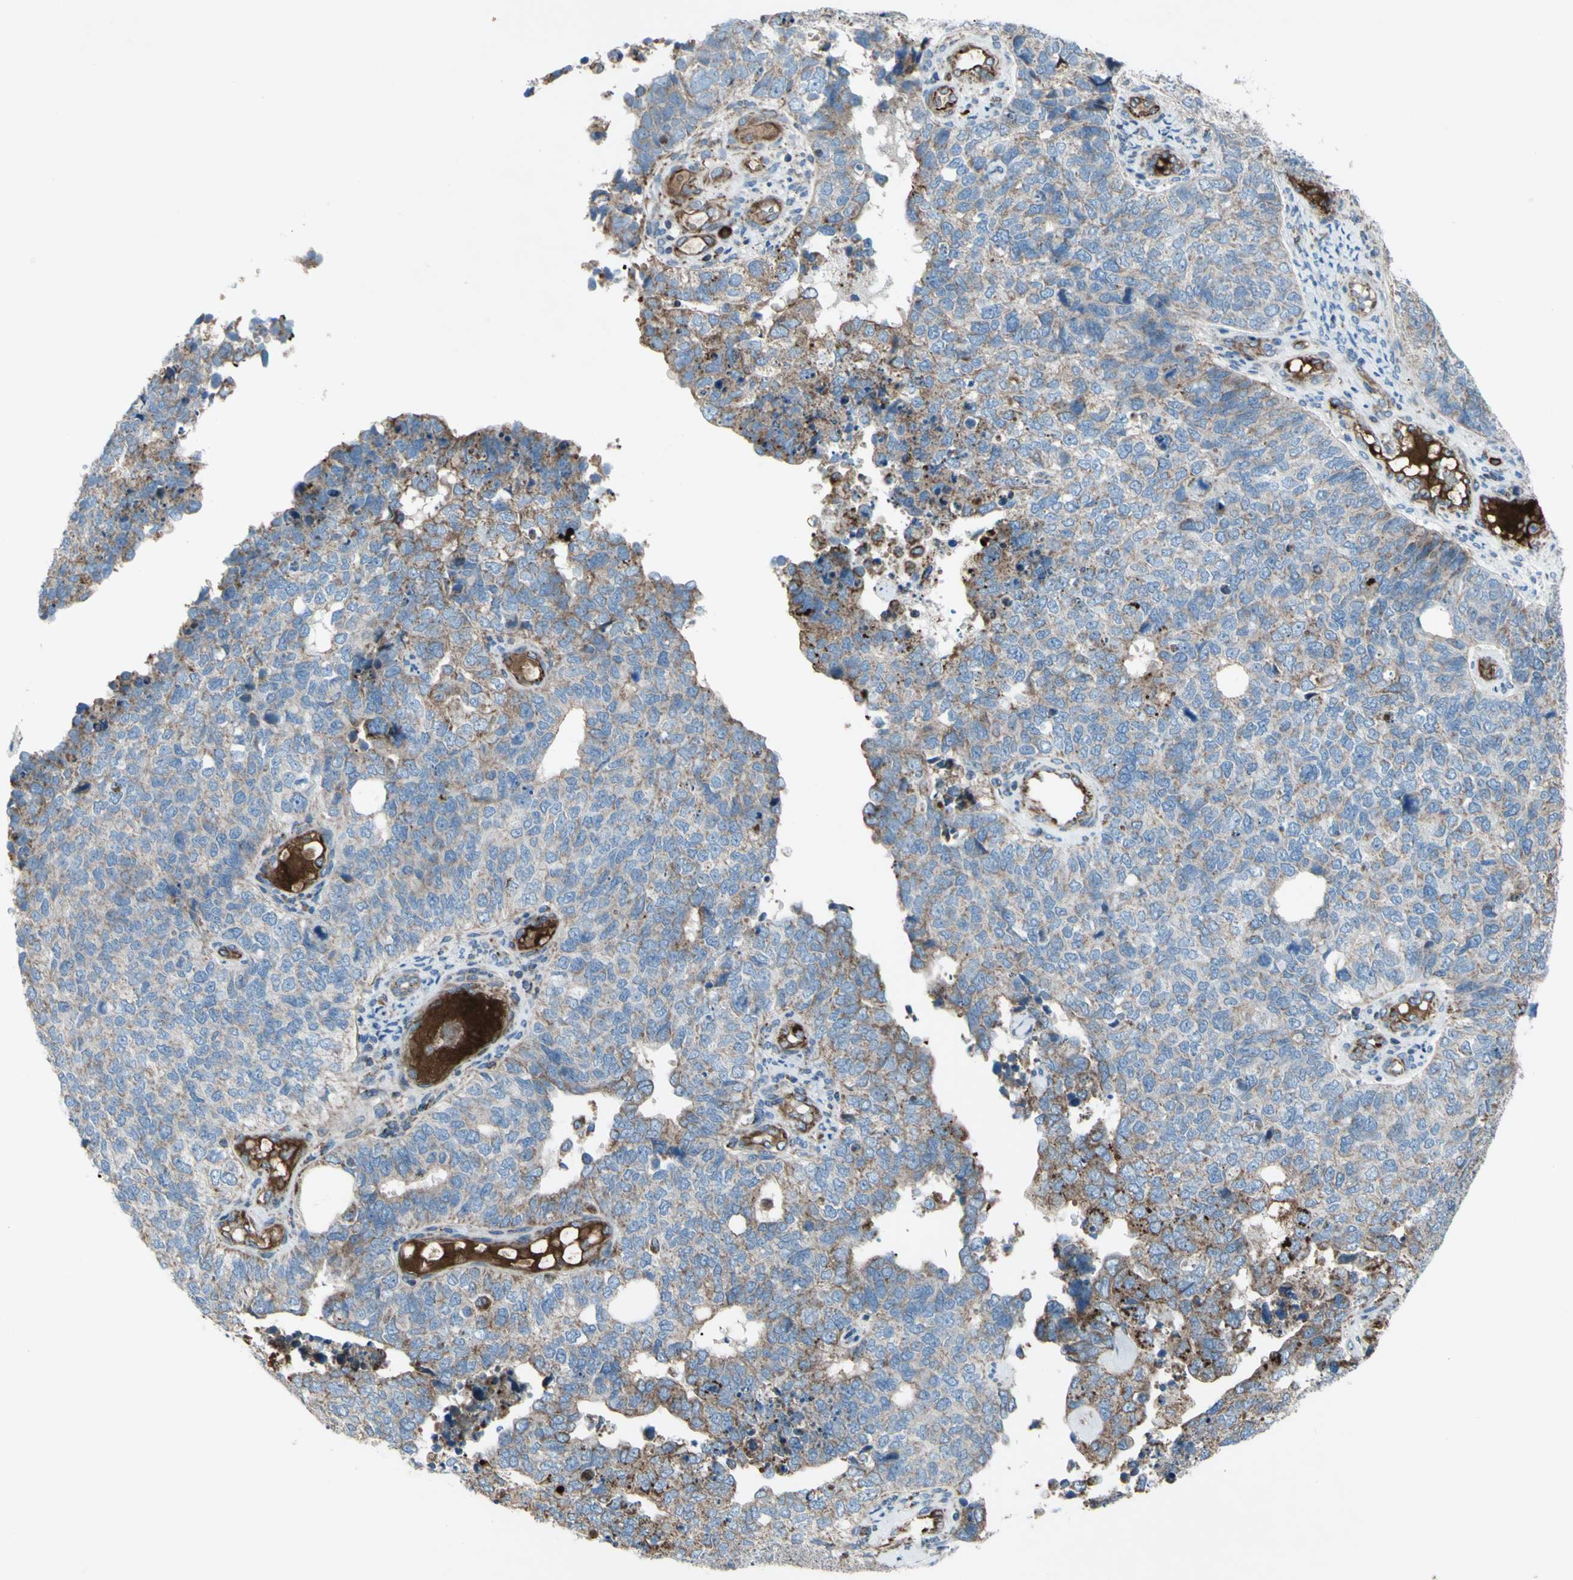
{"staining": {"intensity": "weak", "quantity": ">75%", "location": "cytoplasmic/membranous"}, "tissue": "cervical cancer", "cell_type": "Tumor cells", "image_type": "cancer", "snomed": [{"axis": "morphology", "description": "Squamous cell carcinoma, NOS"}, {"axis": "topography", "description": "Cervix"}], "caption": "Cervical cancer tissue reveals weak cytoplasmic/membranous expression in about >75% of tumor cells, visualized by immunohistochemistry.", "gene": "EMC7", "patient": {"sex": "female", "age": 63}}